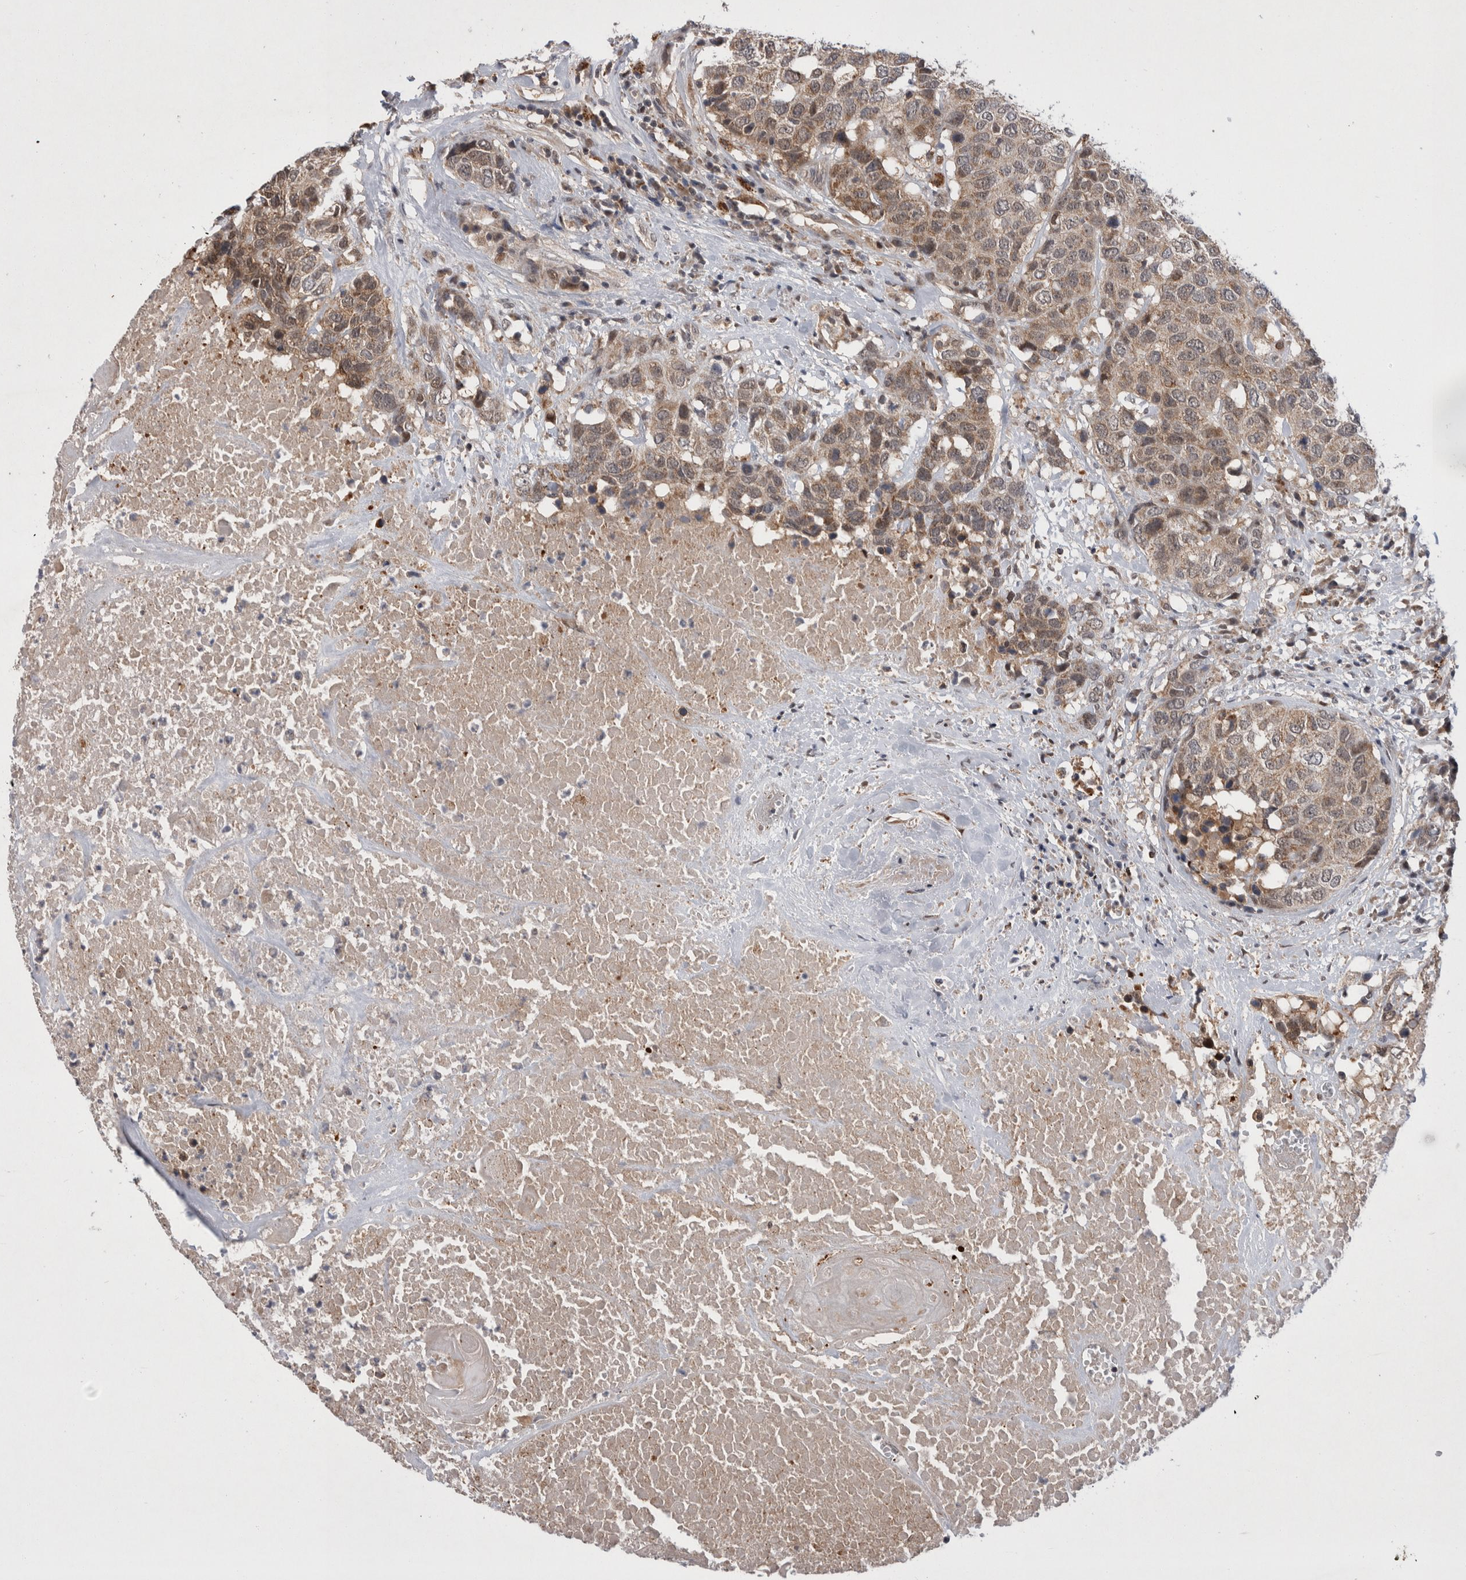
{"staining": {"intensity": "weak", "quantity": ">75%", "location": "cytoplasmic/membranous"}, "tissue": "head and neck cancer", "cell_type": "Tumor cells", "image_type": "cancer", "snomed": [{"axis": "morphology", "description": "Squamous cell carcinoma, NOS"}, {"axis": "topography", "description": "Head-Neck"}], "caption": "An image of human head and neck cancer stained for a protein displays weak cytoplasmic/membranous brown staining in tumor cells.", "gene": "MRPL37", "patient": {"sex": "male", "age": 66}}